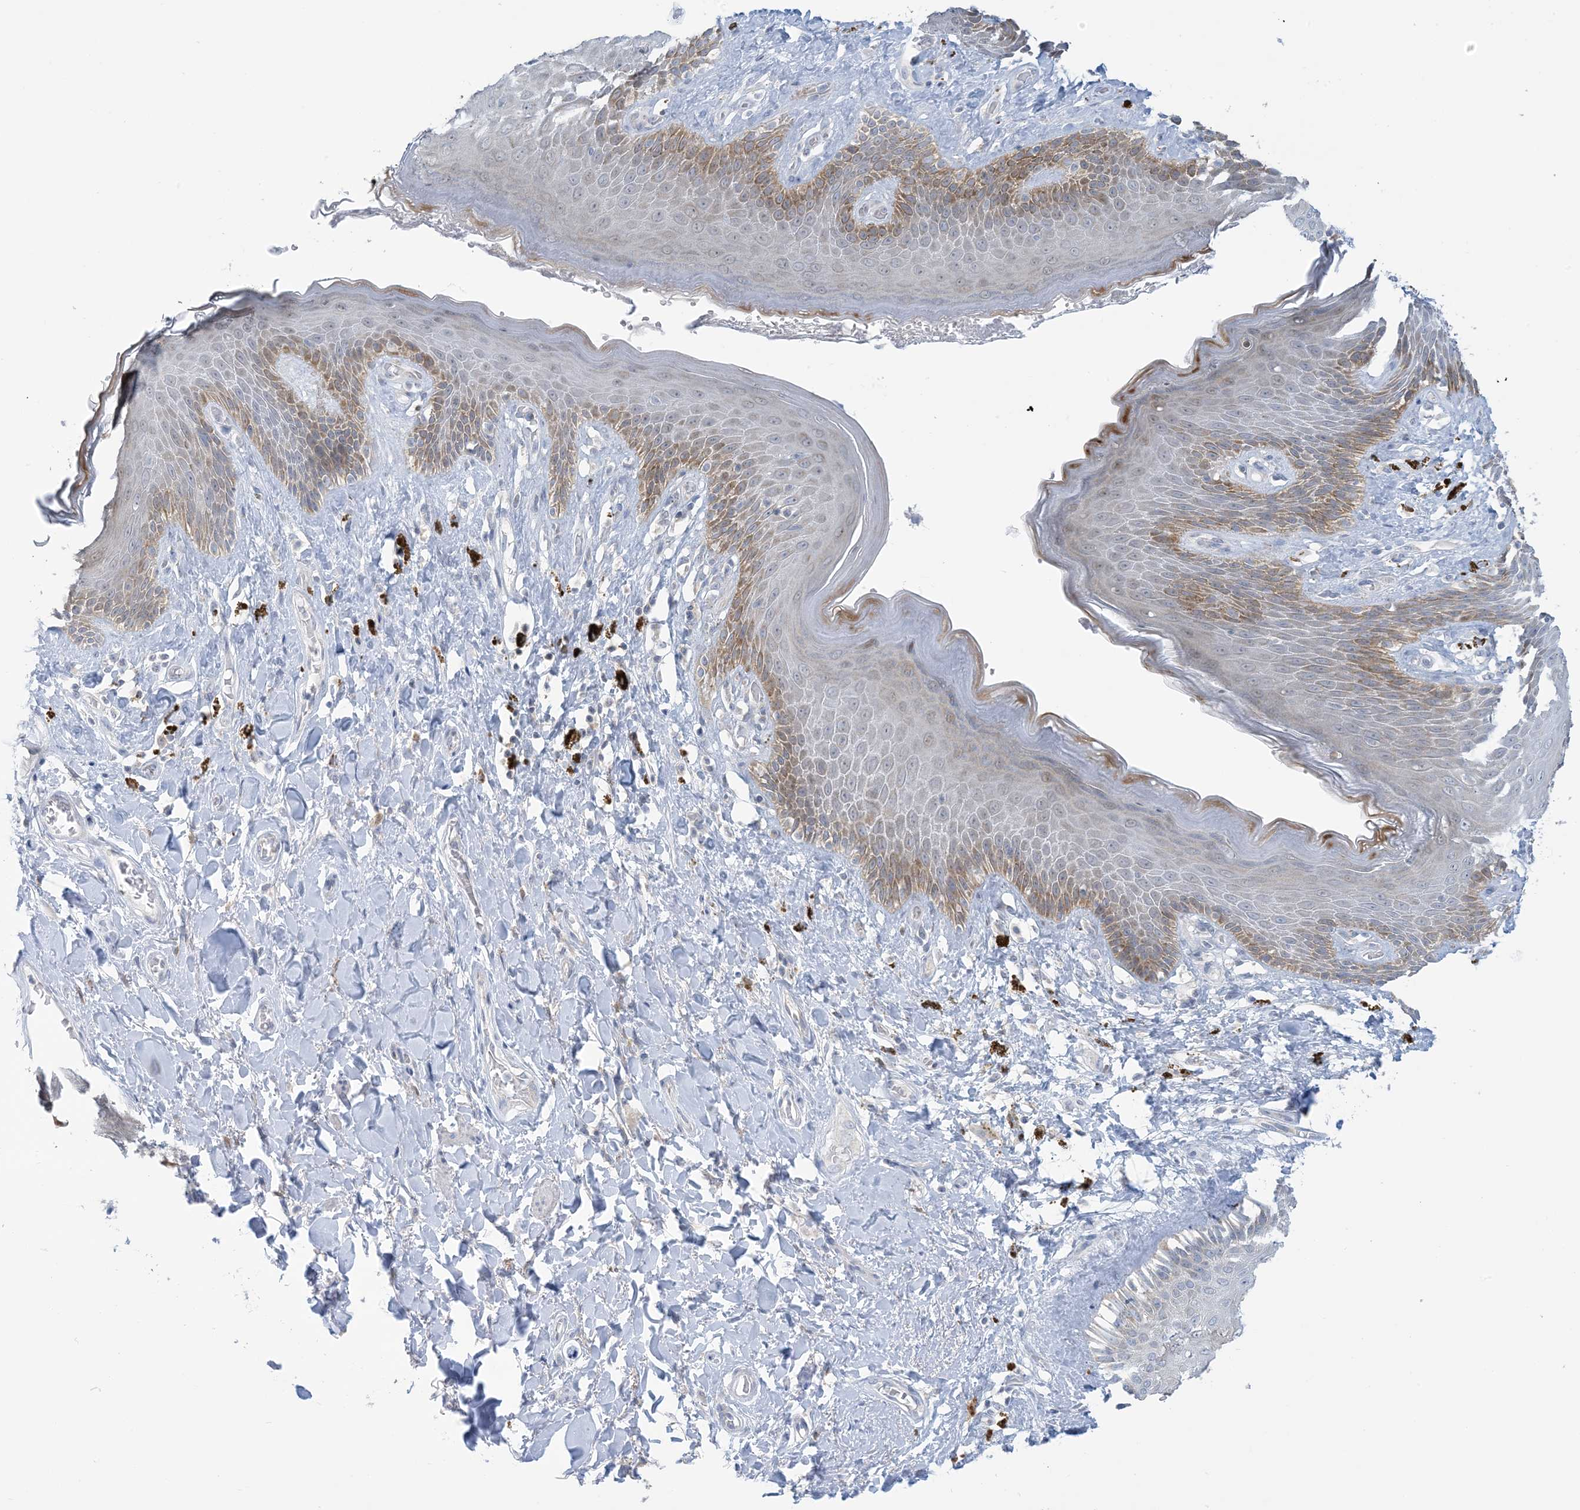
{"staining": {"intensity": "moderate", "quantity": "25%-75%", "location": "cytoplasmic/membranous"}, "tissue": "skin", "cell_type": "Epidermal cells", "image_type": "normal", "snomed": [{"axis": "morphology", "description": "Normal tissue, NOS"}, {"axis": "topography", "description": "Anal"}], "caption": "Skin stained for a protein reveals moderate cytoplasmic/membranous positivity in epidermal cells. (brown staining indicates protein expression, while blue staining denotes nuclei).", "gene": "MRPS18A", "patient": {"sex": "female", "age": 78}}